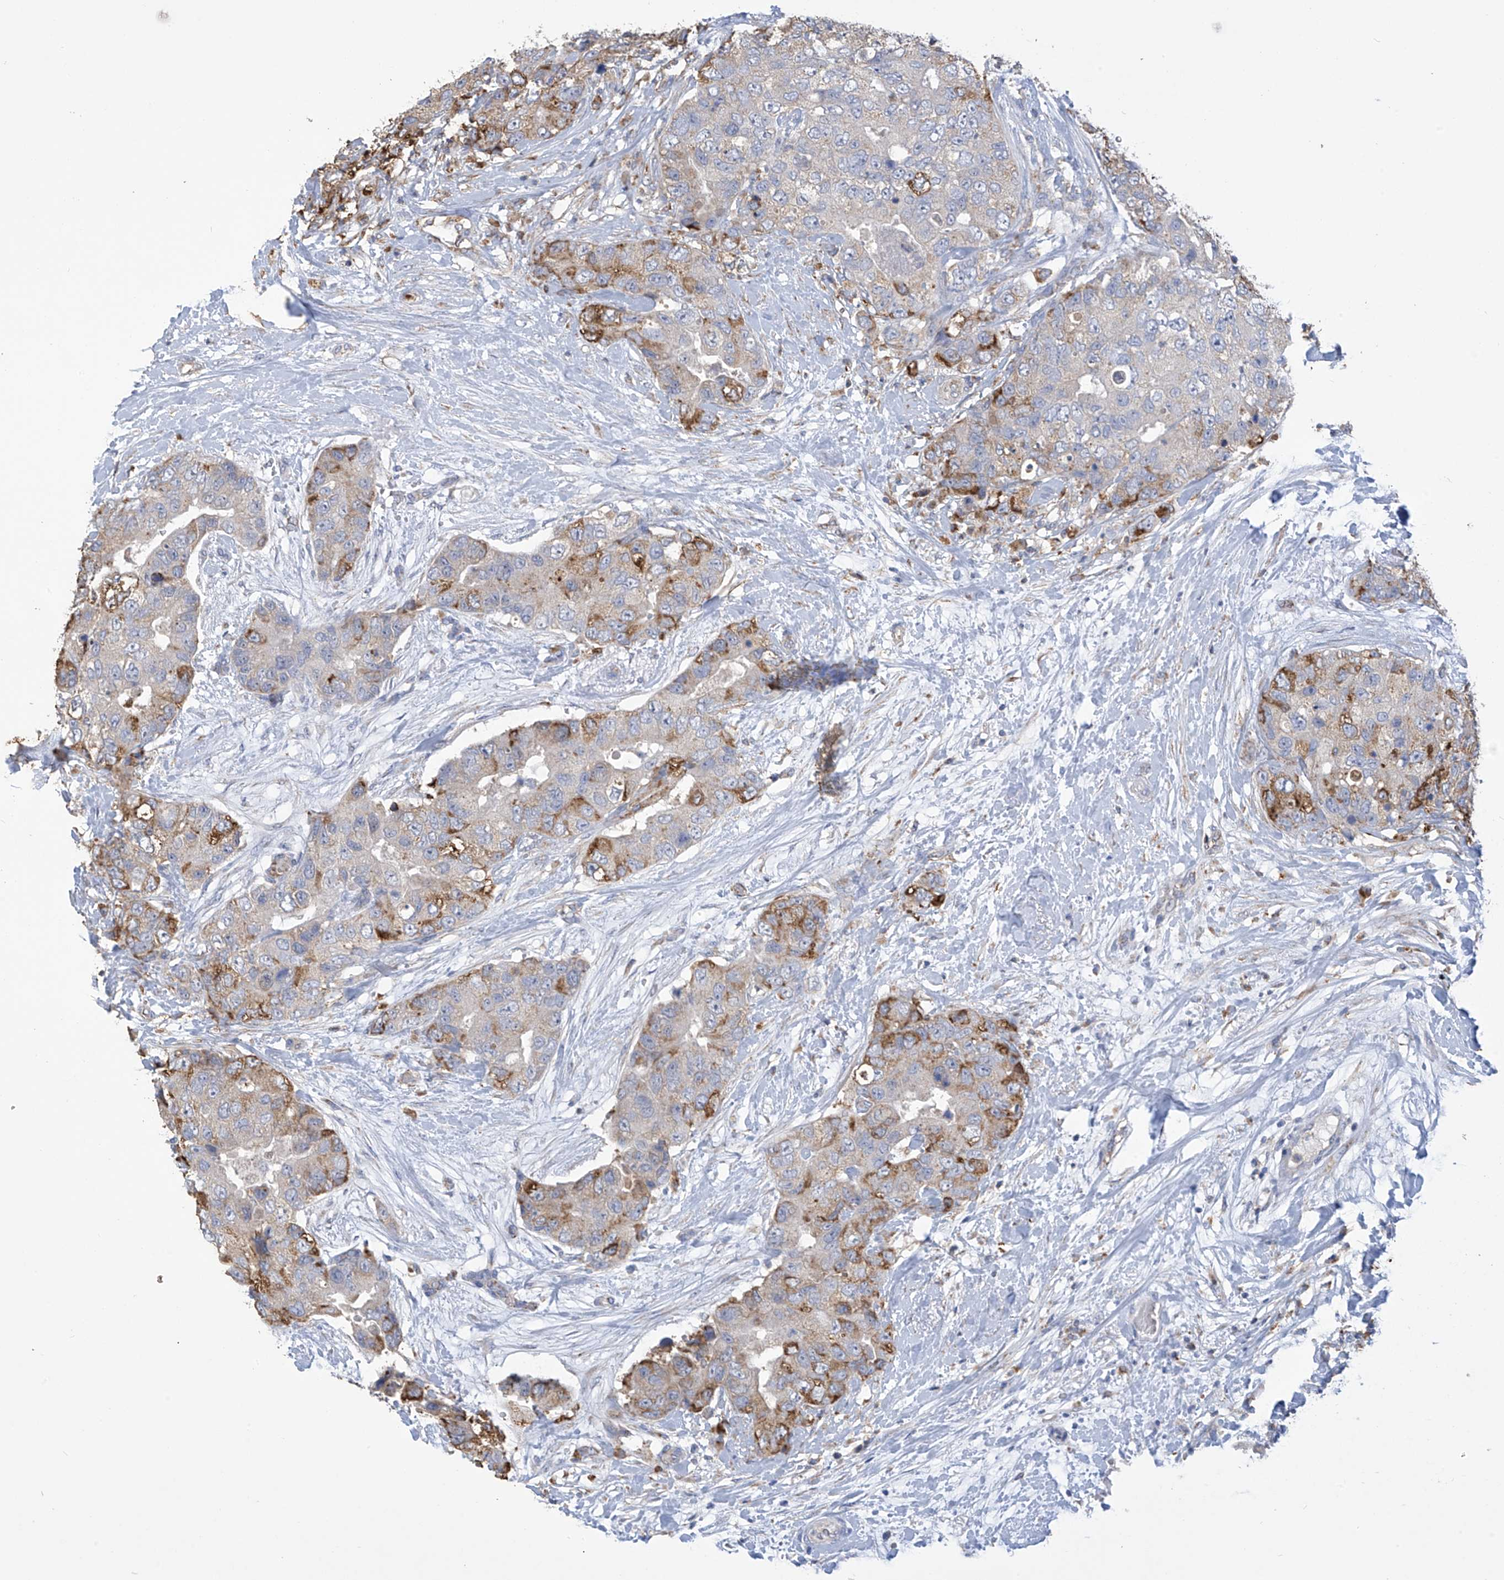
{"staining": {"intensity": "strong", "quantity": "<25%", "location": "cytoplasmic/membranous"}, "tissue": "breast cancer", "cell_type": "Tumor cells", "image_type": "cancer", "snomed": [{"axis": "morphology", "description": "Duct carcinoma"}, {"axis": "topography", "description": "Breast"}], "caption": "A brown stain labels strong cytoplasmic/membranous positivity of a protein in intraductal carcinoma (breast) tumor cells. (brown staining indicates protein expression, while blue staining denotes nuclei).", "gene": "OGT", "patient": {"sex": "female", "age": 62}}